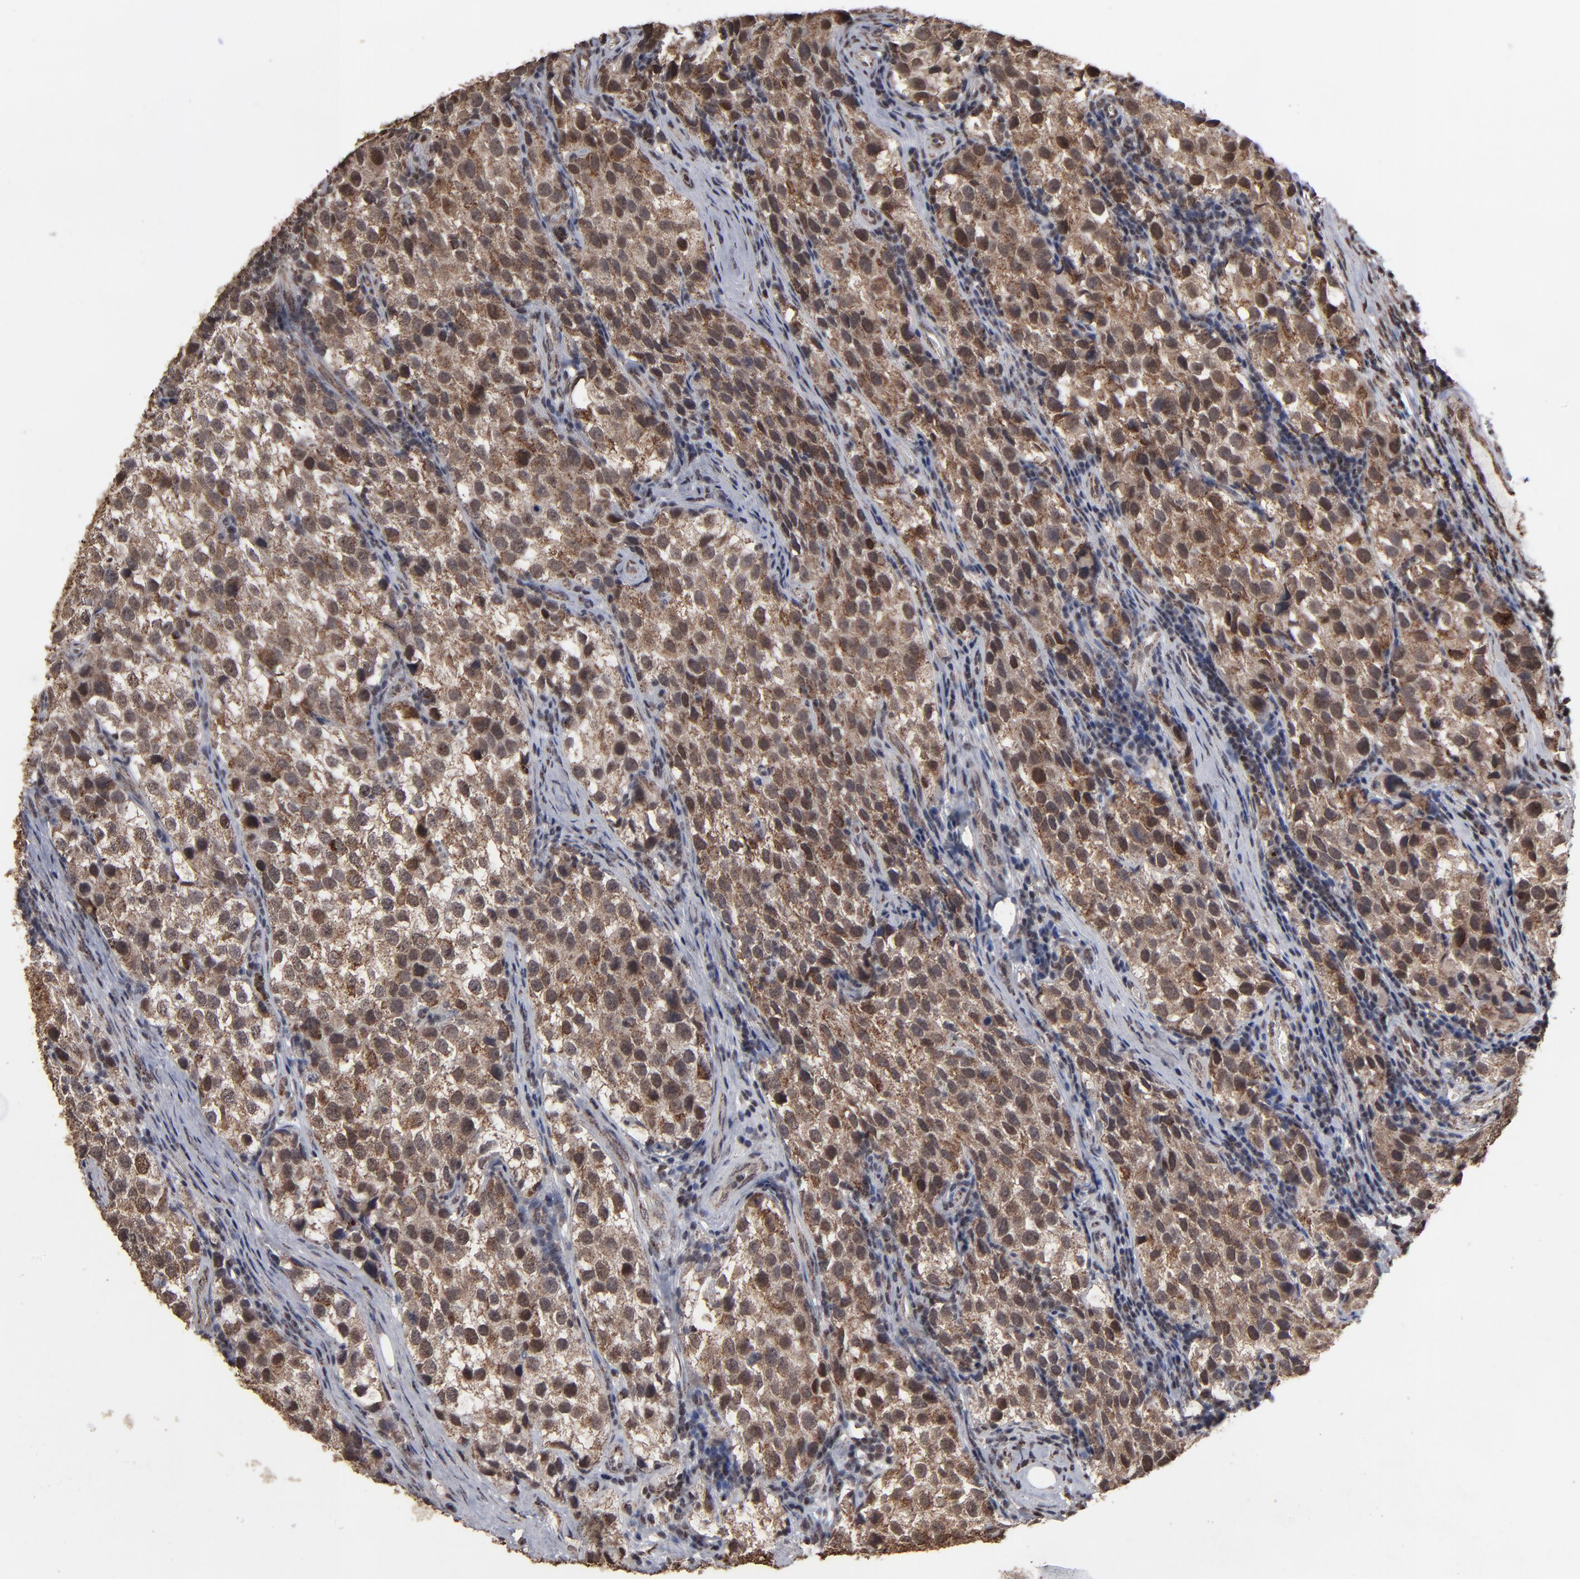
{"staining": {"intensity": "moderate", "quantity": ">75%", "location": "cytoplasmic/membranous,nuclear"}, "tissue": "testis cancer", "cell_type": "Tumor cells", "image_type": "cancer", "snomed": [{"axis": "morphology", "description": "Seminoma, NOS"}, {"axis": "topography", "description": "Testis"}], "caption": "Brown immunohistochemical staining in testis seminoma displays moderate cytoplasmic/membranous and nuclear staining in about >75% of tumor cells.", "gene": "BNIP3", "patient": {"sex": "male", "age": 39}}